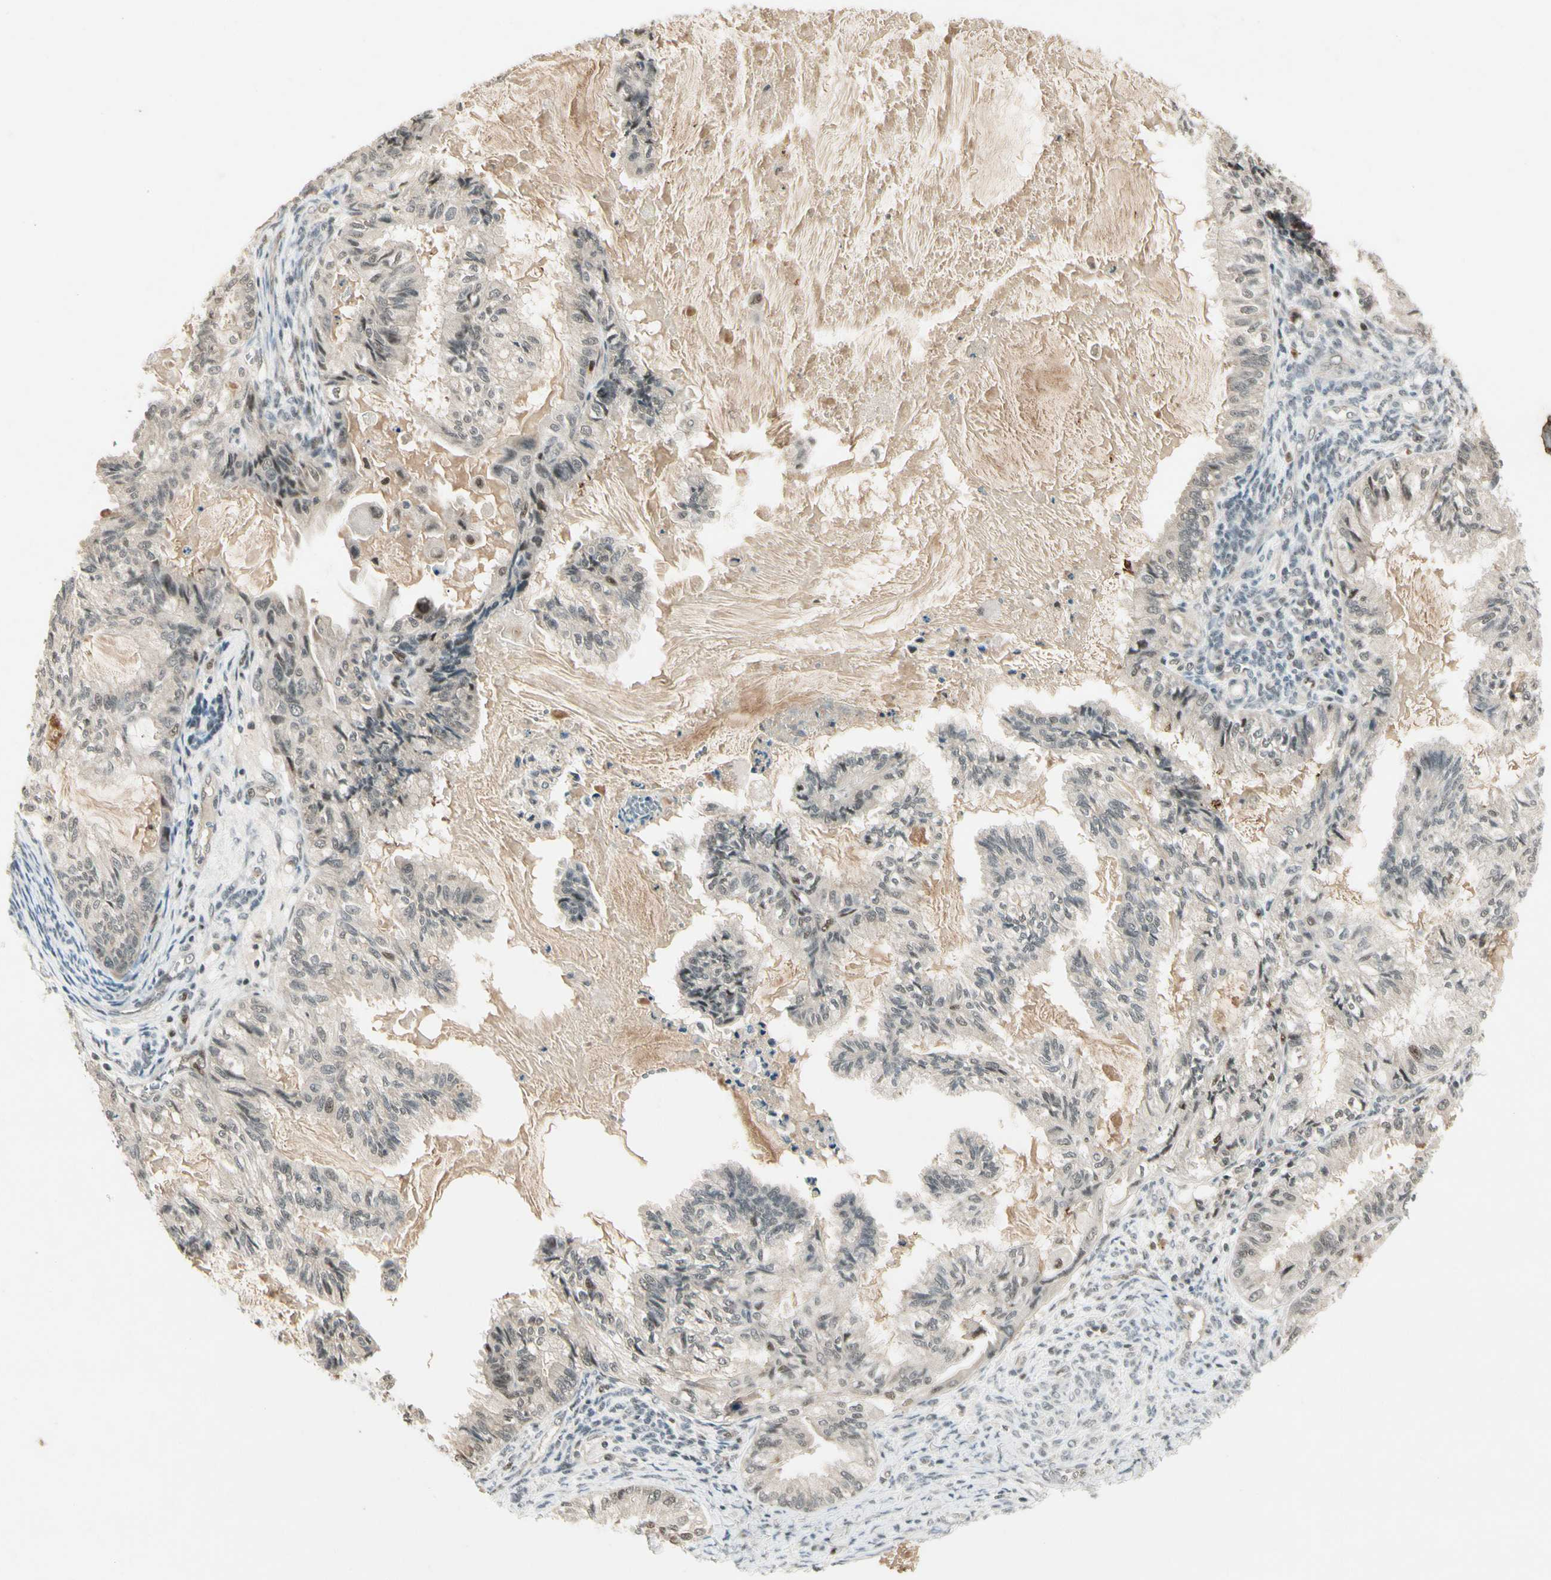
{"staining": {"intensity": "negative", "quantity": "none", "location": "none"}, "tissue": "cervical cancer", "cell_type": "Tumor cells", "image_type": "cancer", "snomed": [{"axis": "morphology", "description": "Normal tissue, NOS"}, {"axis": "morphology", "description": "Adenocarcinoma, NOS"}, {"axis": "topography", "description": "Cervix"}, {"axis": "topography", "description": "Endometrium"}], "caption": "This is an immunohistochemistry histopathology image of cervical cancer. There is no positivity in tumor cells.", "gene": "CDK11A", "patient": {"sex": "female", "age": 86}}